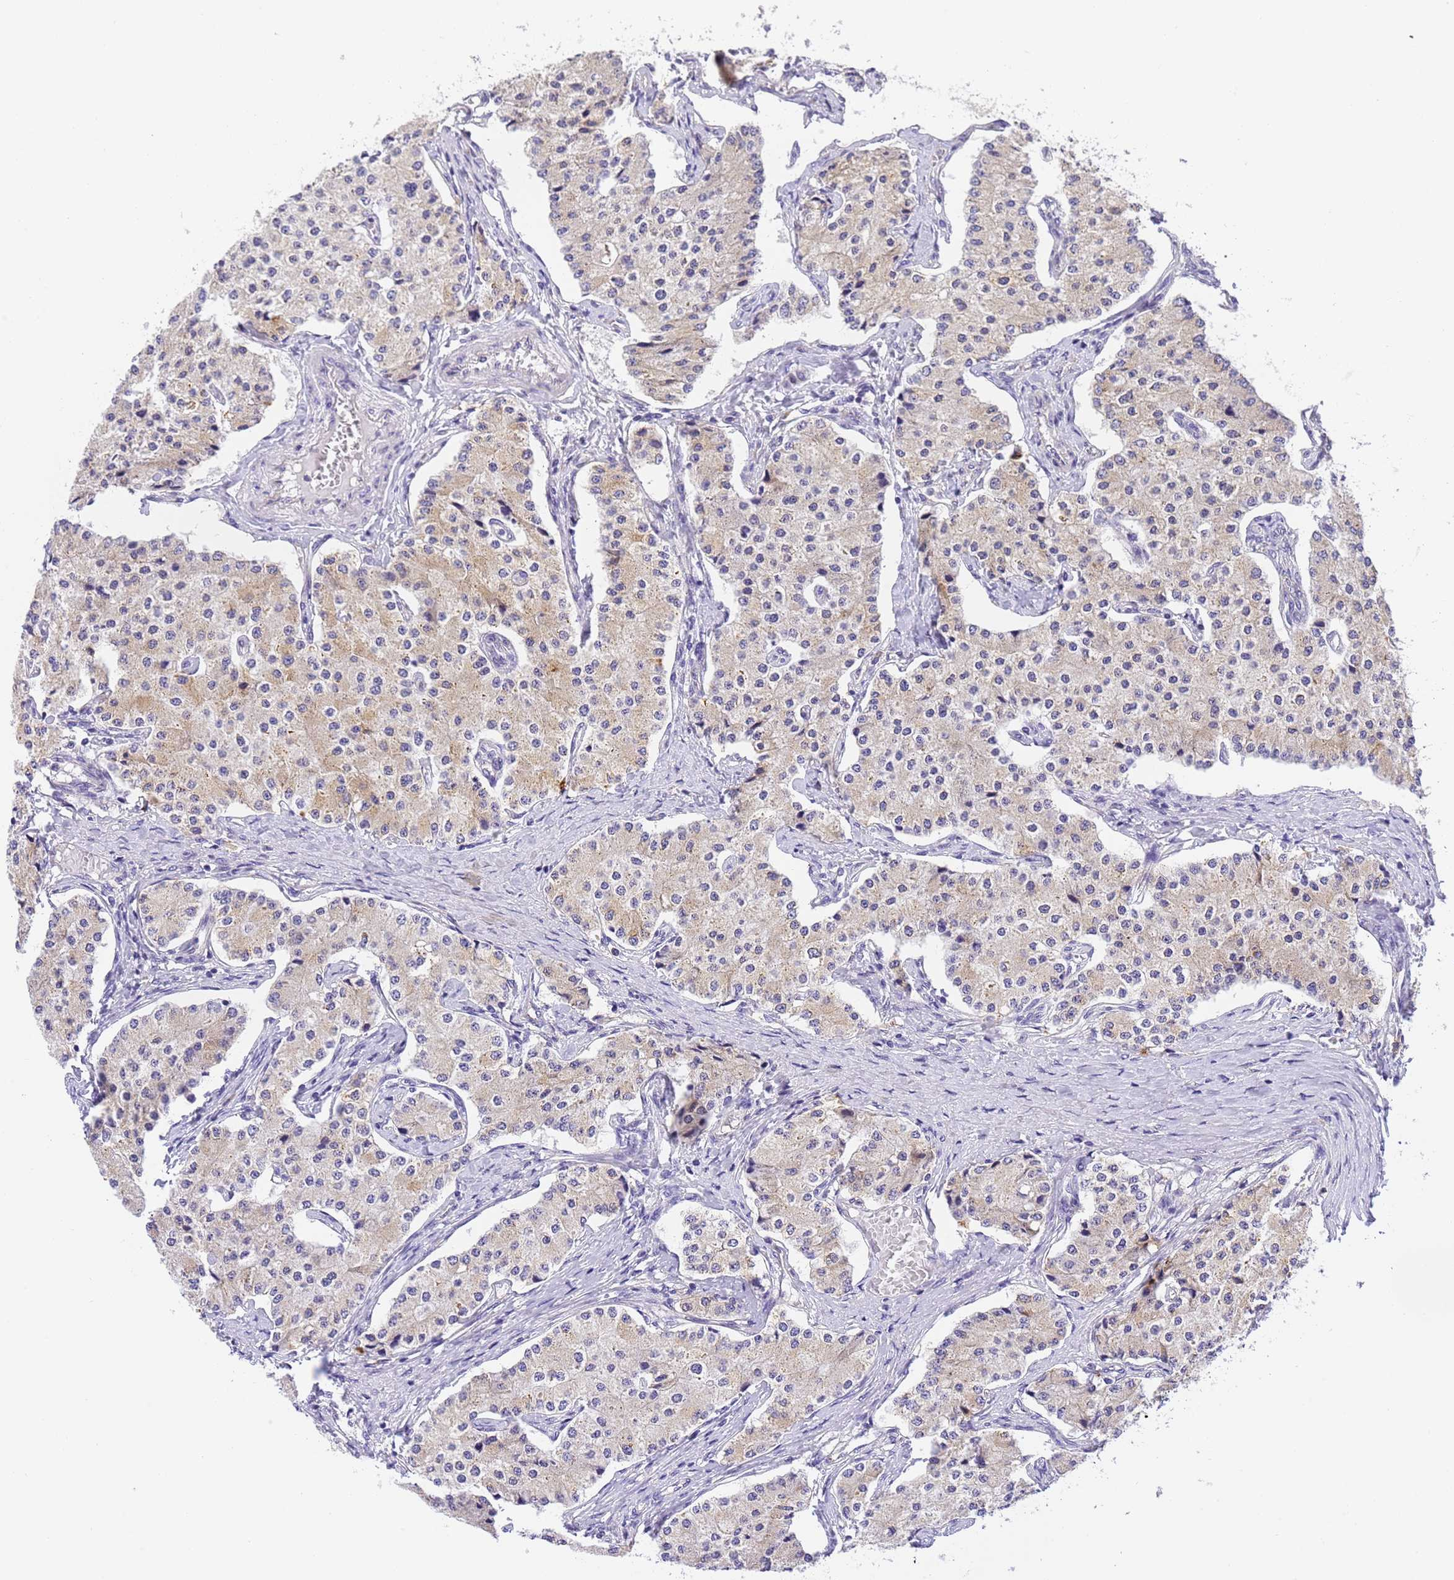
{"staining": {"intensity": "weak", "quantity": "25%-75%", "location": "cytoplasmic/membranous"}, "tissue": "carcinoid", "cell_type": "Tumor cells", "image_type": "cancer", "snomed": [{"axis": "morphology", "description": "Carcinoid, malignant, NOS"}, {"axis": "topography", "description": "Colon"}], "caption": "Protein expression analysis of human malignant carcinoid reveals weak cytoplasmic/membranous staining in about 25%-75% of tumor cells.", "gene": "RHBDD3", "patient": {"sex": "female", "age": 52}}